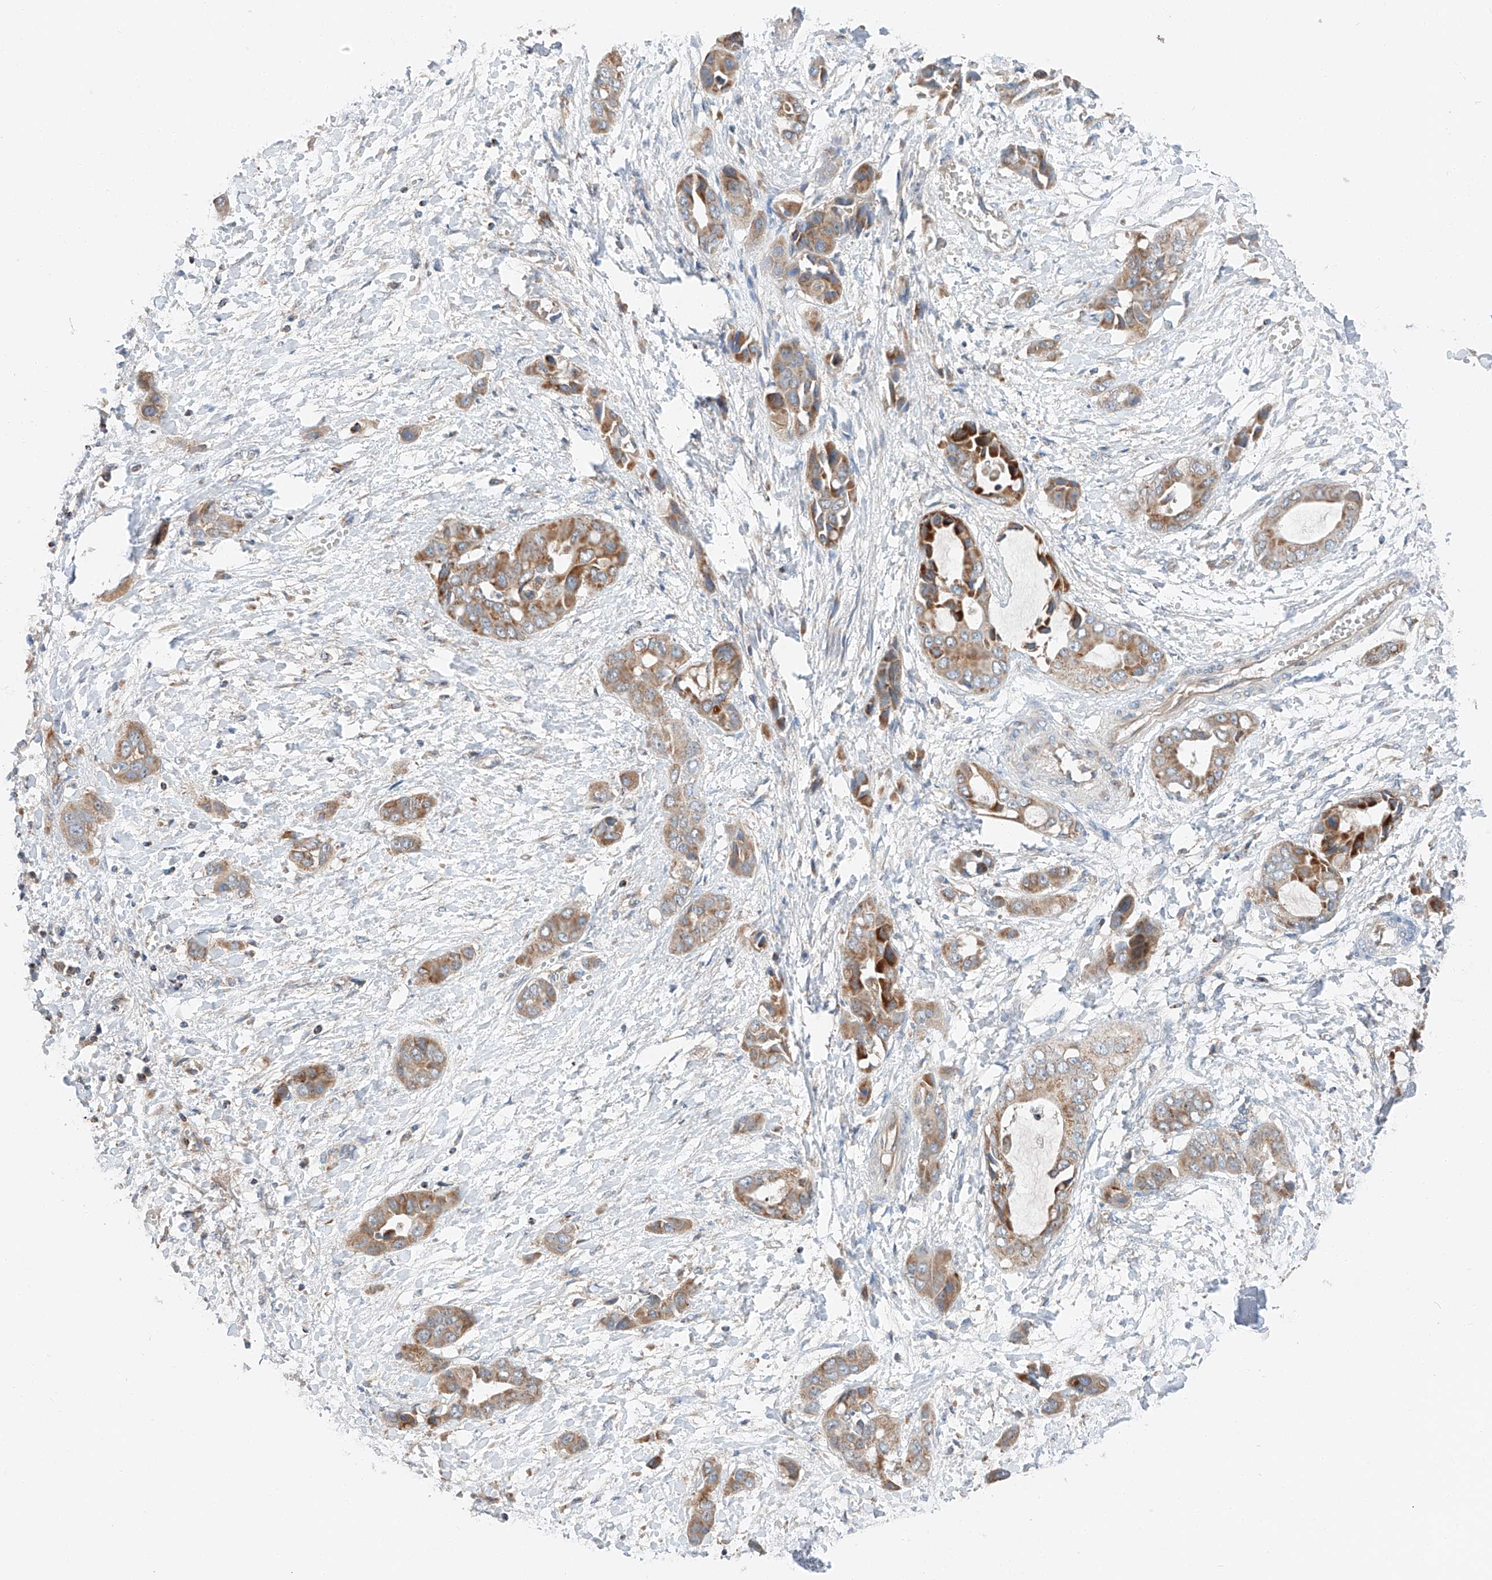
{"staining": {"intensity": "moderate", "quantity": ">75%", "location": "cytoplasmic/membranous"}, "tissue": "liver cancer", "cell_type": "Tumor cells", "image_type": "cancer", "snomed": [{"axis": "morphology", "description": "Cholangiocarcinoma"}, {"axis": "topography", "description": "Liver"}], "caption": "Human liver cancer stained with a brown dye shows moderate cytoplasmic/membranous positive positivity in about >75% of tumor cells.", "gene": "RUSC1", "patient": {"sex": "female", "age": 52}}